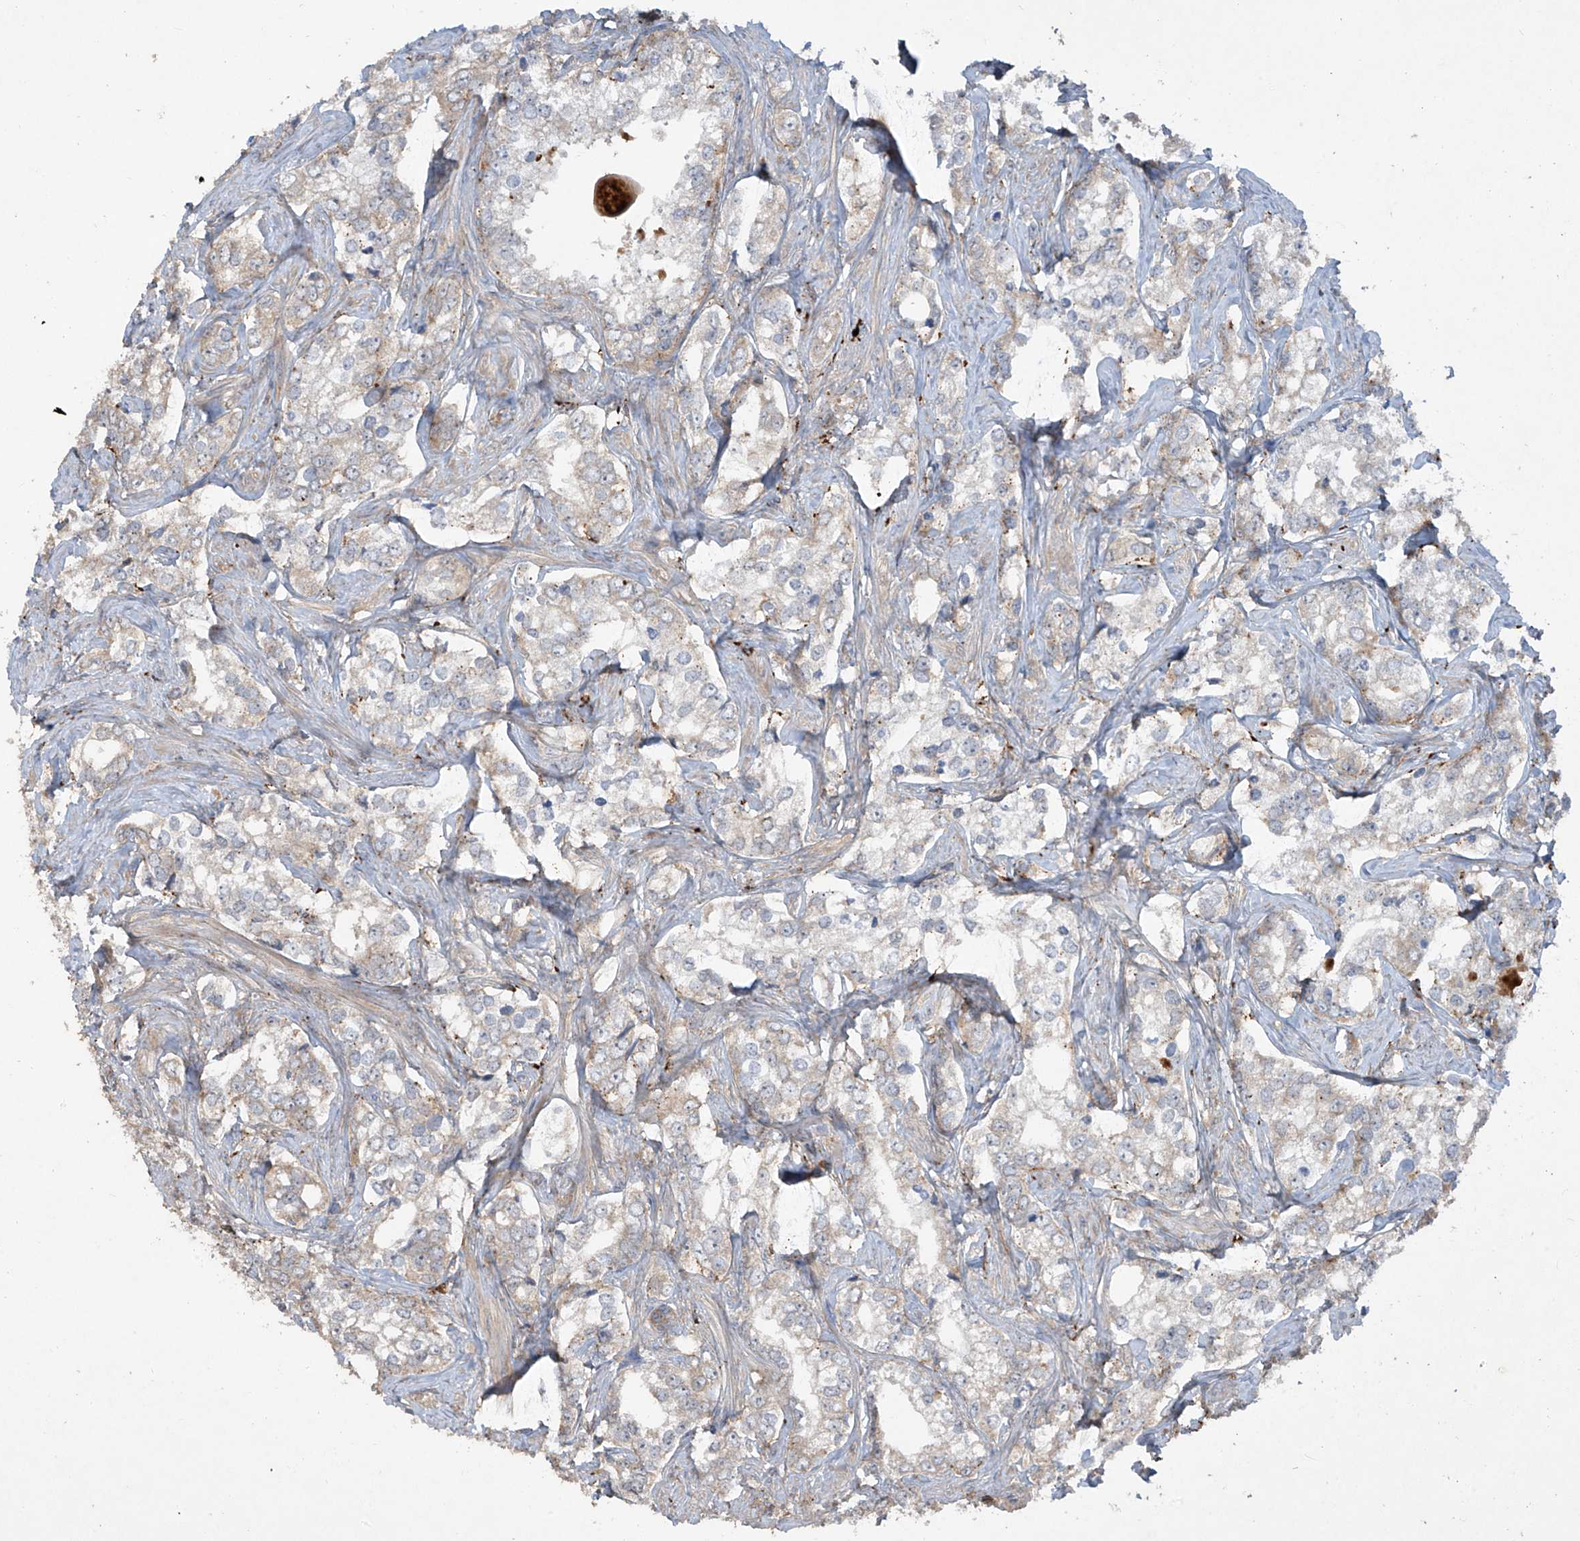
{"staining": {"intensity": "weak", "quantity": "<25%", "location": "cytoplasmic/membranous"}, "tissue": "prostate cancer", "cell_type": "Tumor cells", "image_type": "cancer", "snomed": [{"axis": "morphology", "description": "Adenocarcinoma, High grade"}, {"axis": "topography", "description": "Prostate"}], "caption": "IHC of prostate adenocarcinoma (high-grade) reveals no expression in tumor cells.", "gene": "LDAH", "patient": {"sex": "male", "age": 66}}